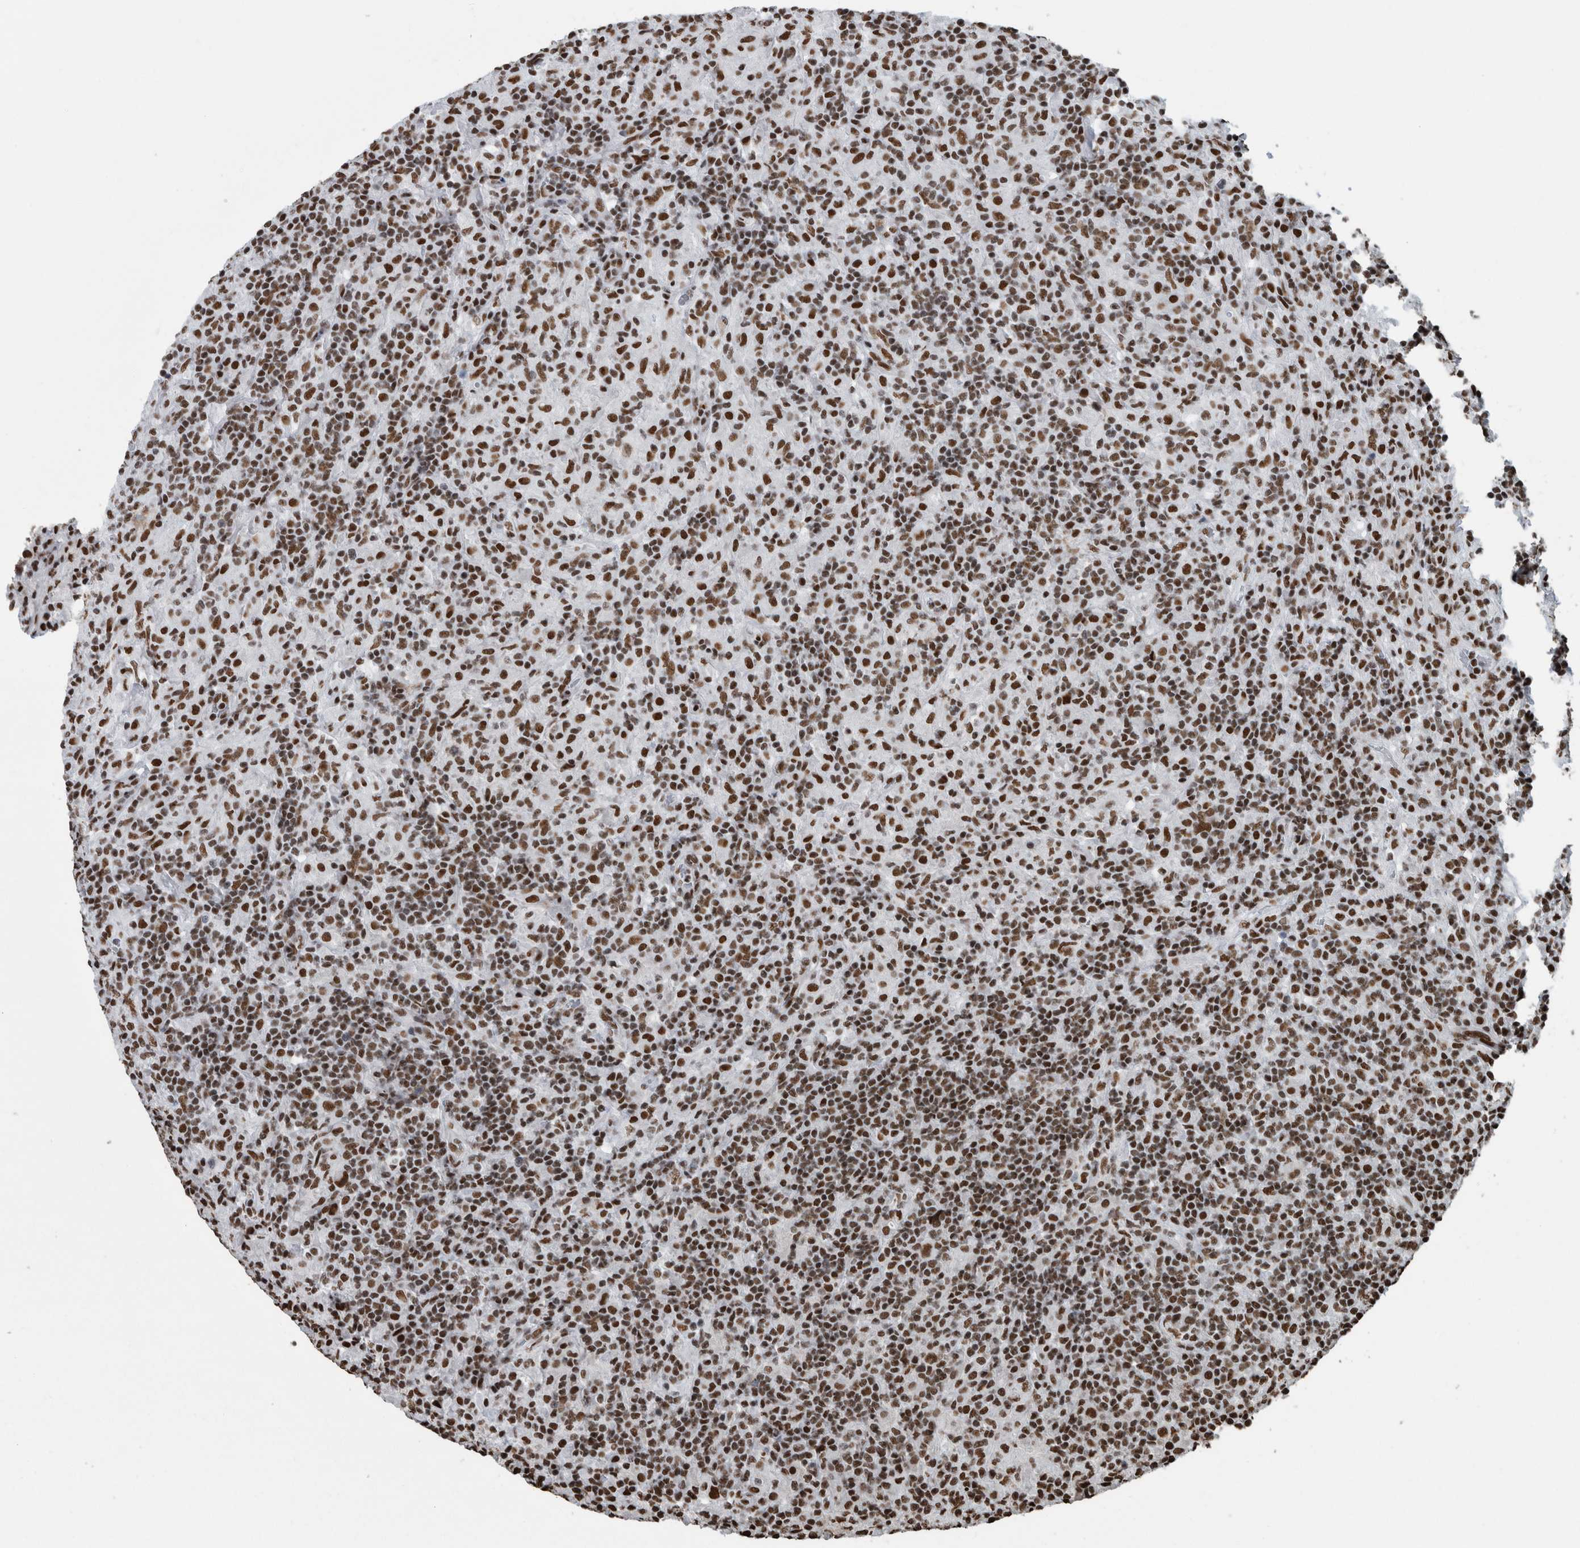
{"staining": {"intensity": "strong", "quantity": ">75%", "location": "nuclear"}, "tissue": "lymphoma", "cell_type": "Tumor cells", "image_type": "cancer", "snomed": [{"axis": "morphology", "description": "Hodgkin's disease, NOS"}, {"axis": "topography", "description": "Lymph node"}], "caption": "IHC (DAB) staining of human lymphoma demonstrates strong nuclear protein expression in approximately >75% of tumor cells.", "gene": "DNMT3A", "patient": {"sex": "male", "age": 70}}